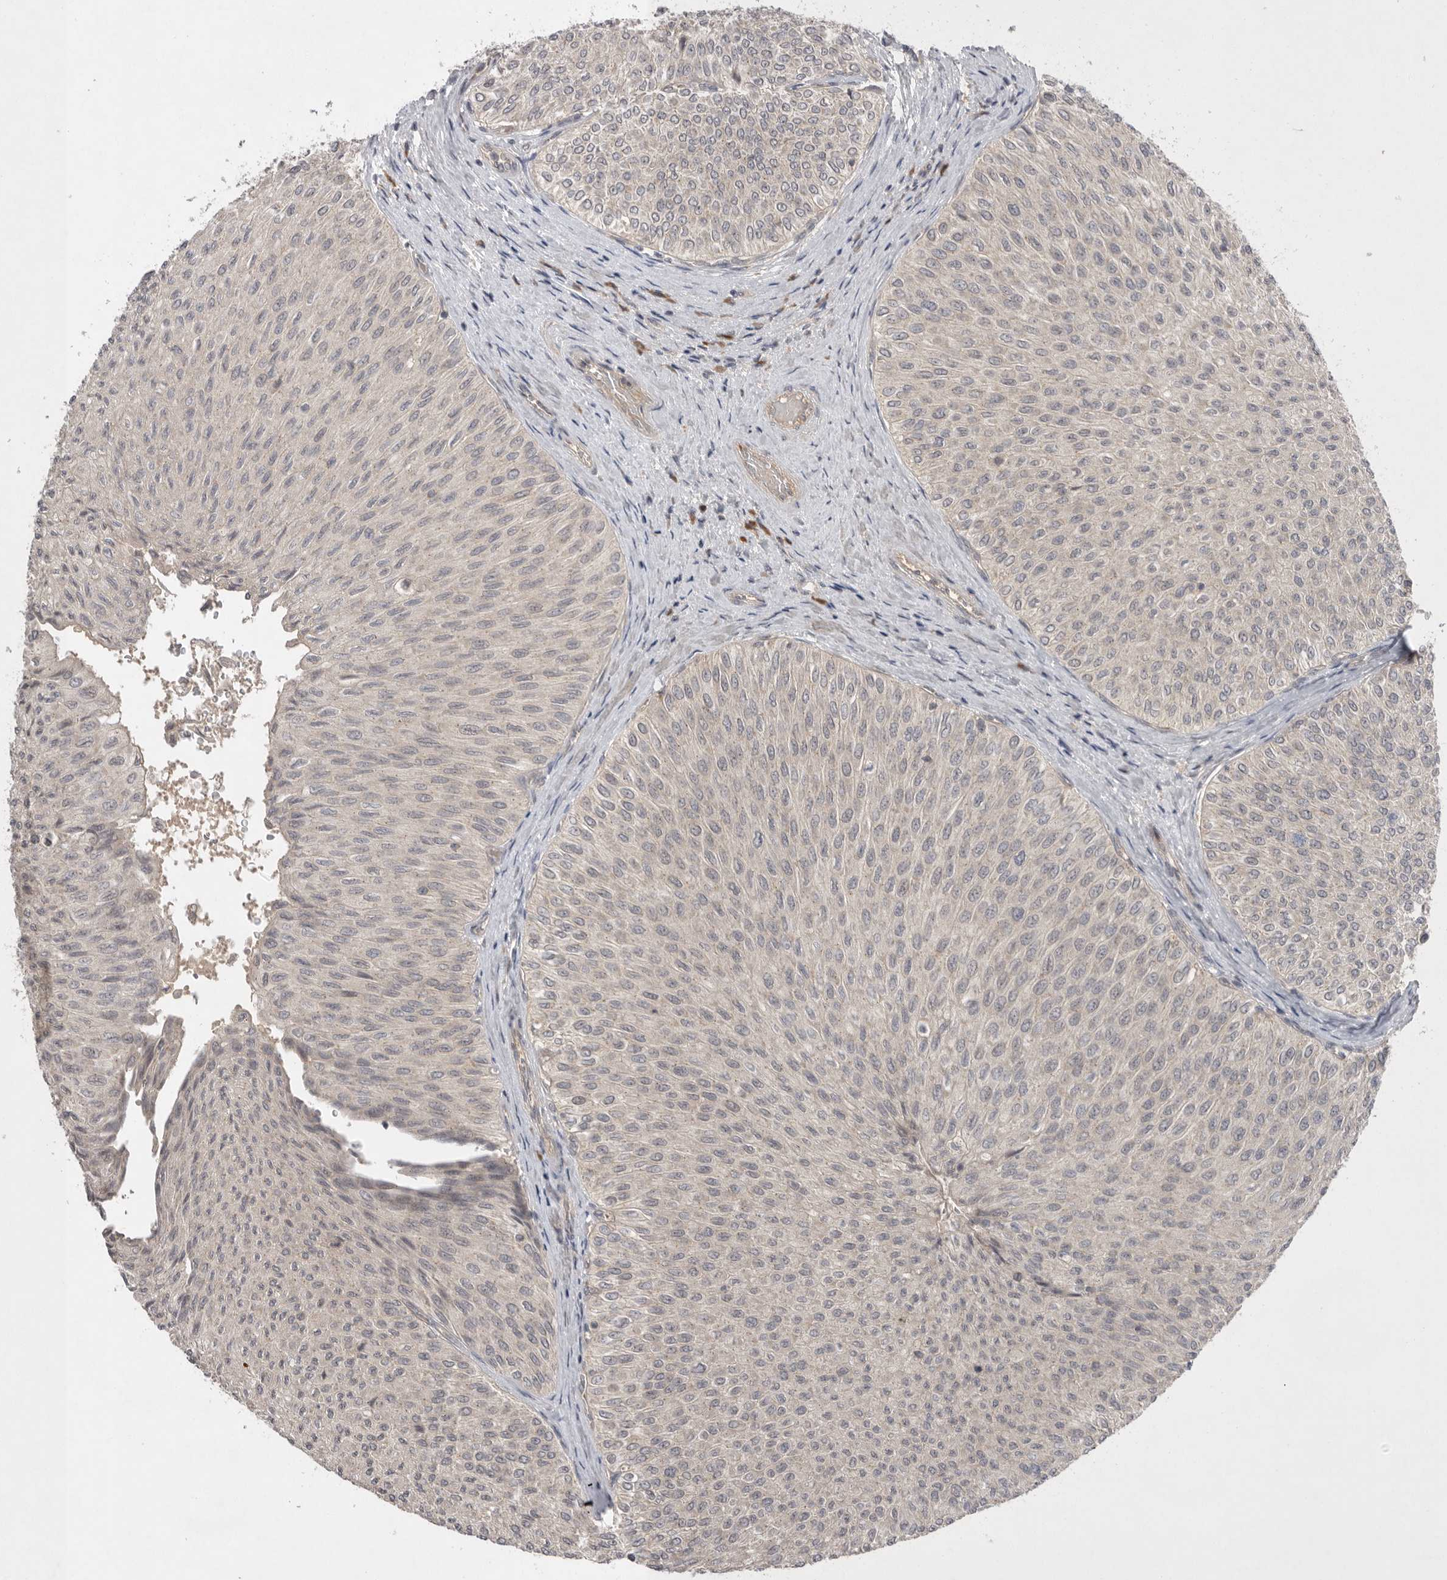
{"staining": {"intensity": "negative", "quantity": "none", "location": "none"}, "tissue": "urothelial cancer", "cell_type": "Tumor cells", "image_type": "cancer", "snomed": [{"axis": "morphology", "description": "Urothelial carcinoma, Low grade"}, {"axis": "topography", "description": "Urinary bladder"}], "caption": "Tumor cells are negative for protein expression in human urothelial cancer.", "gene": "NRCAM", "patient": {"sex": "male", "age": 78}}